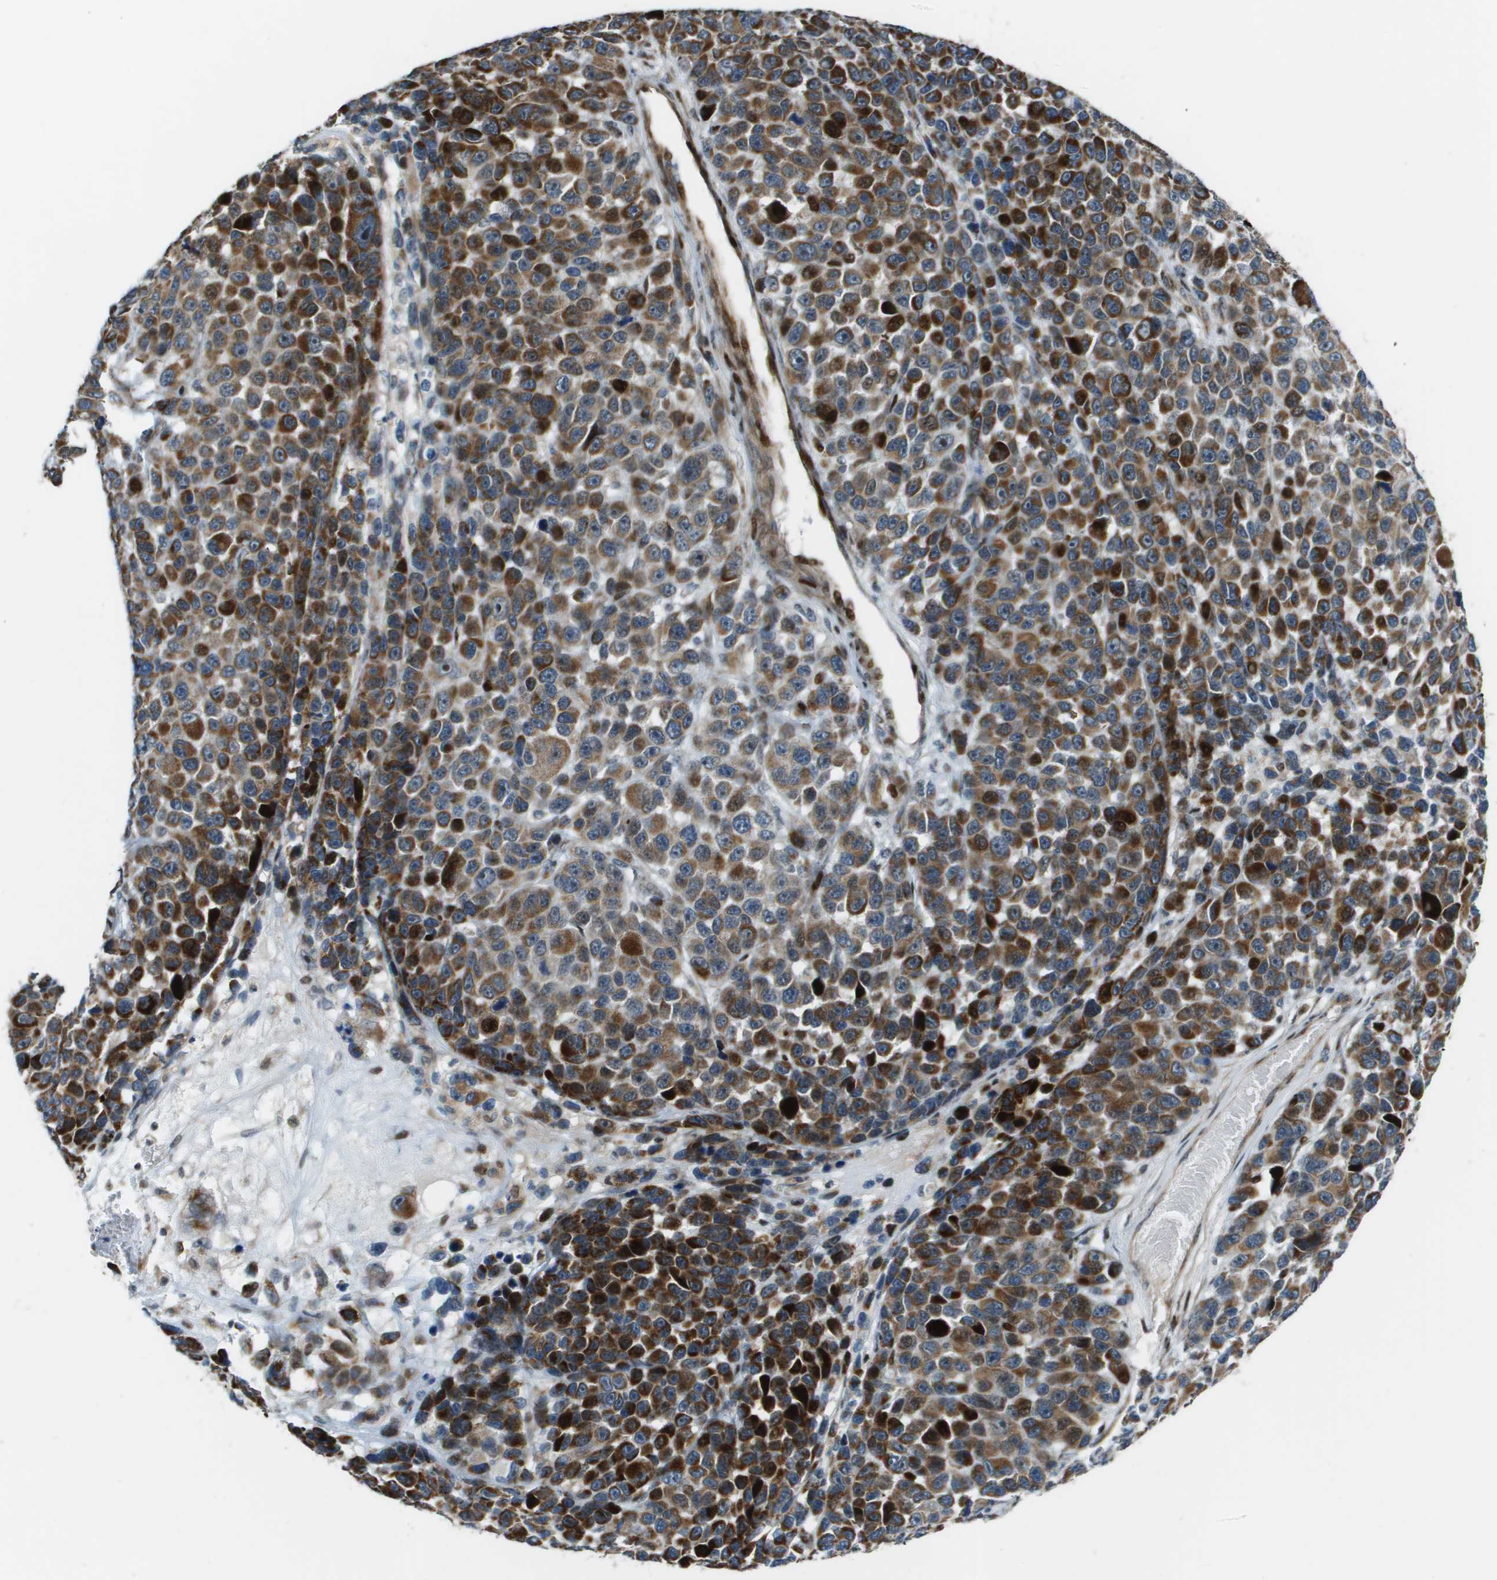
{"staining": {"intensity": "strong", "quantity": ">75%", "location": "cytoplasmic/membranous"}, "tissue": "melanoma", "cell_type": "Tumor cells", "image_type": "cancer", "snomed": [{"axis": "morphology", "description": "Malignant melanoma, NOS"}, {"axis": "topography", "description": "Skin"}], "caption": "Tumor cells exhibit high levels of strong cytoplasmic/membranous expression in about >75% of cells in human melanoma.", "gene": "MGAT3", "patient": {"sex": "male", "age": 53}}